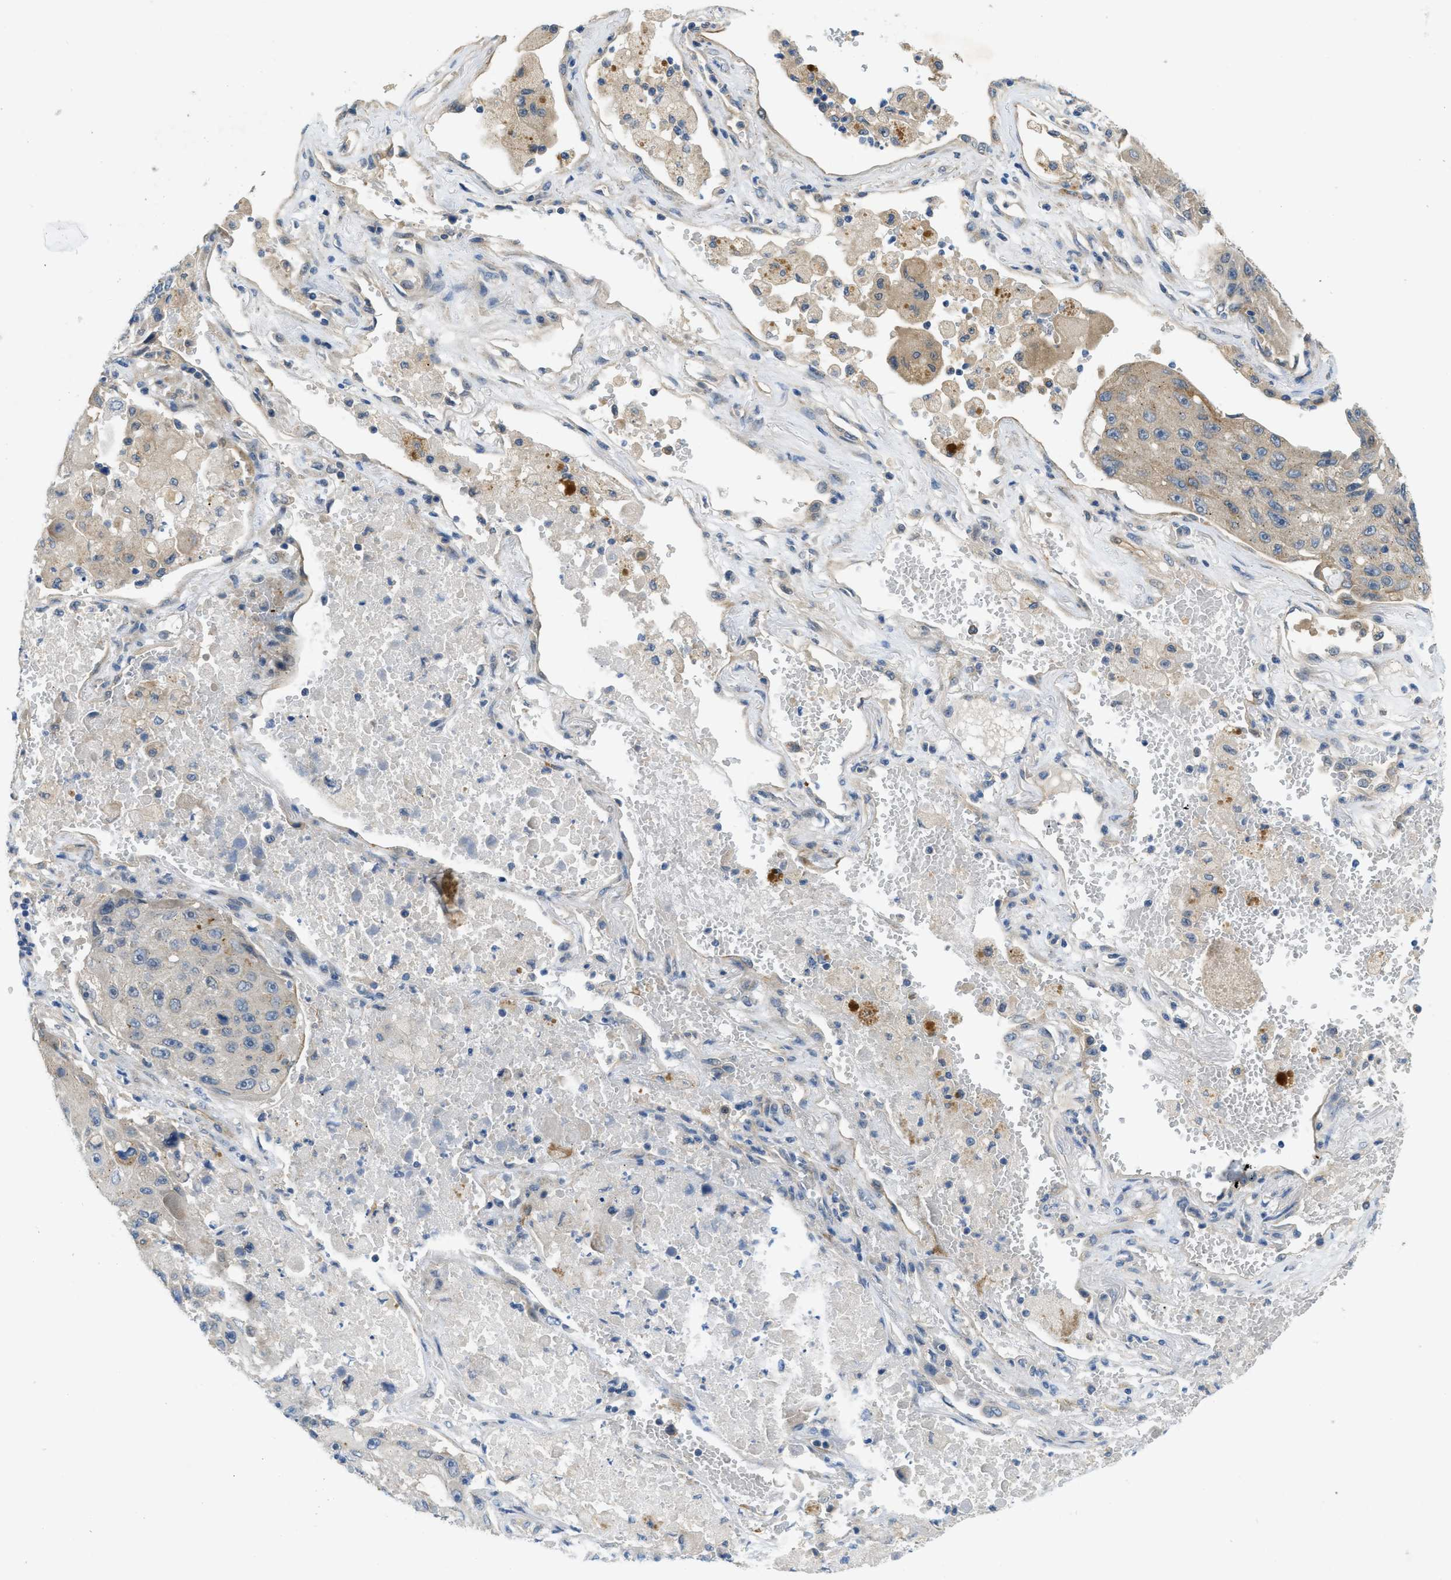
{"staining": {"intensity": "negative", "quantity": "none", "location": "none"}, "tissue": "lung cancer", "cell_type": "Tumor cells", "image_type": "cancer", "snomed": [{"axis": "morphology", "description": "Squamous cell carcinoma, NOS"}, {"axis": "topography", "description": "Lung"}], "caption": "An immunohistochemistry image of lung cancer (squamous cell carcinoma) is shown. There is no staining in tumor cells of lung cancer (squamous cell carcinoma).", "gene": "RIPK2", "patient": {"sex": "male", "age": 61}}